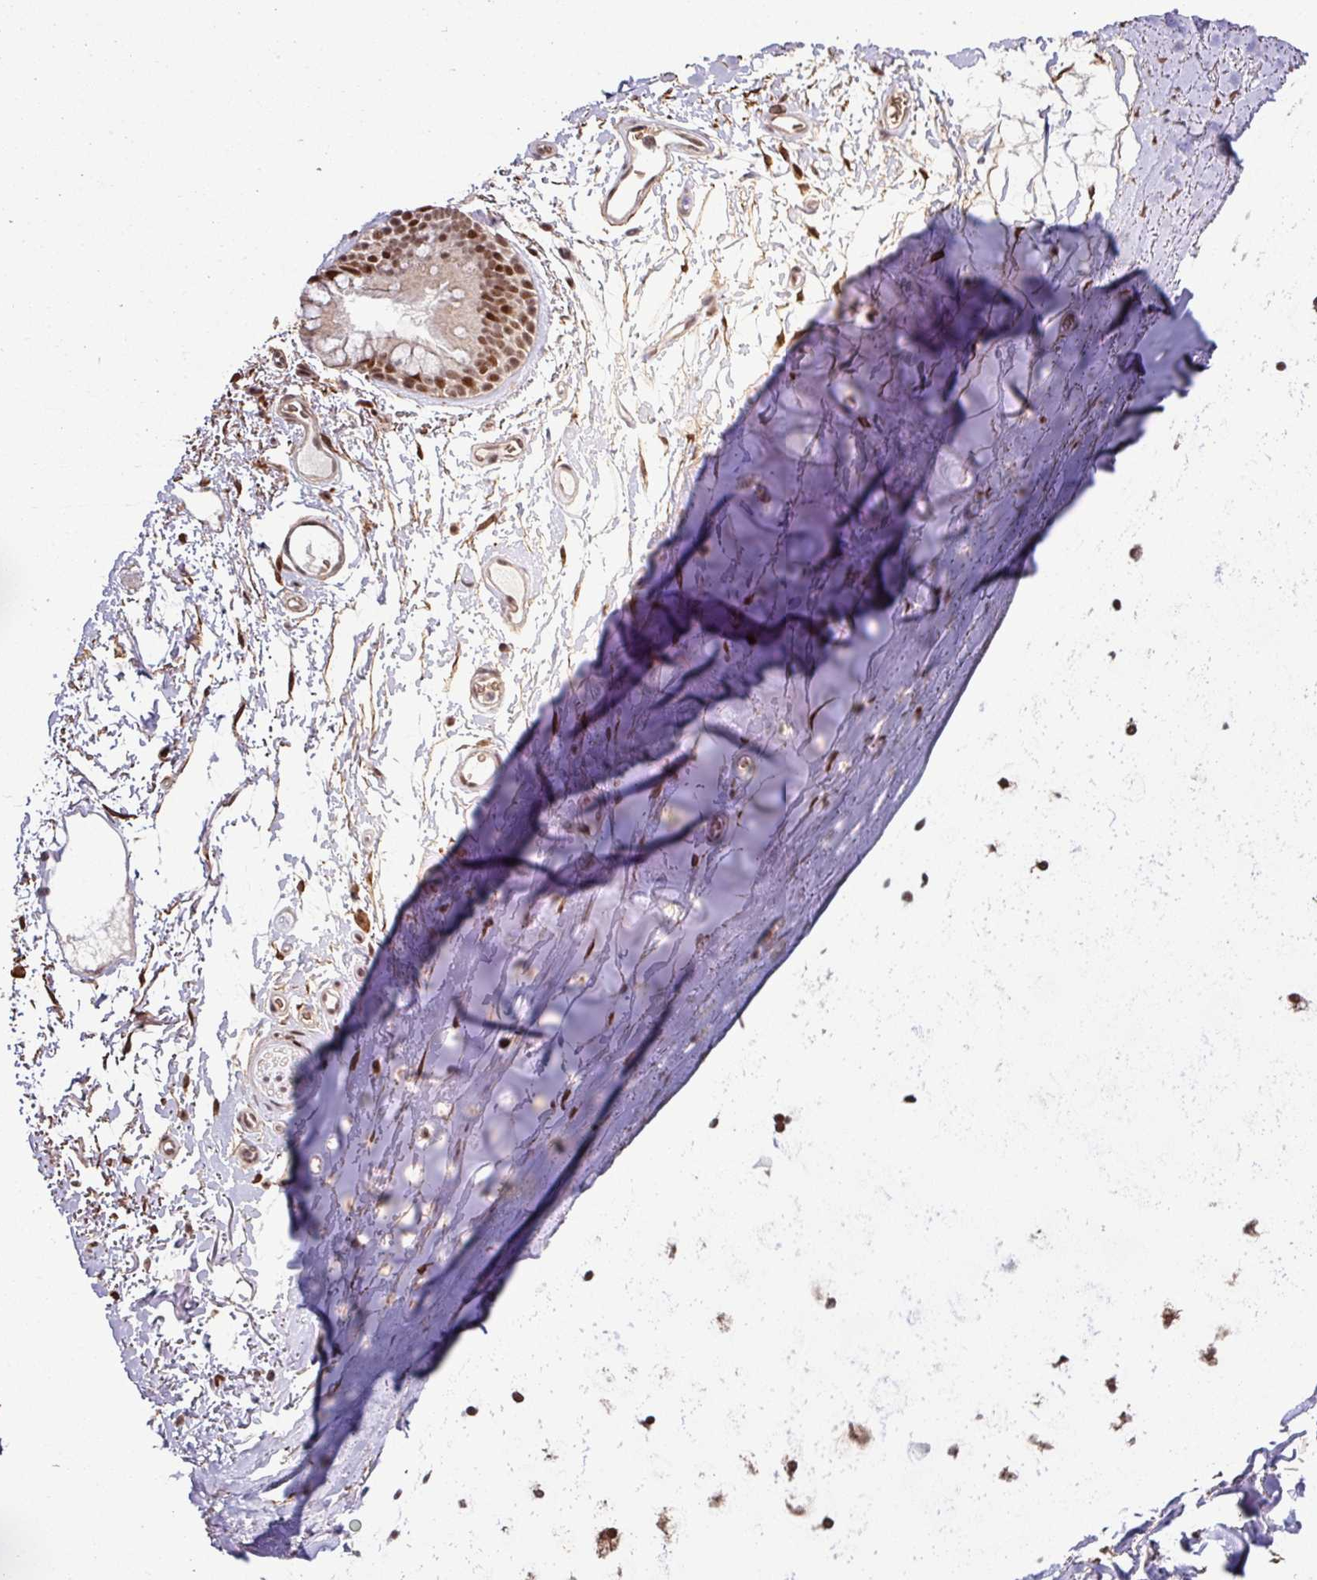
{"staining": {"intensity": "moderate", "quantity": "25%-75%", "location": "nuclear"}, "tissue": "soft tissue", "cell_type": "Chondrocytes", "image_type": "normal", "snomed": [{"axis": "morphology", "description": "Normal tissue, NOS"}, {"axis": "topography", "description": "Cartilage tissue"}, {"axis": "topography", "description": "Bronchus"}], "caption": "Protein staining of unremarkable soft tissue demonstrates moderate nuclear staining in about 25%-75% of chondrocytes.", "gene": "PHF23", "patient": {"sex": "female", "age": 72}}